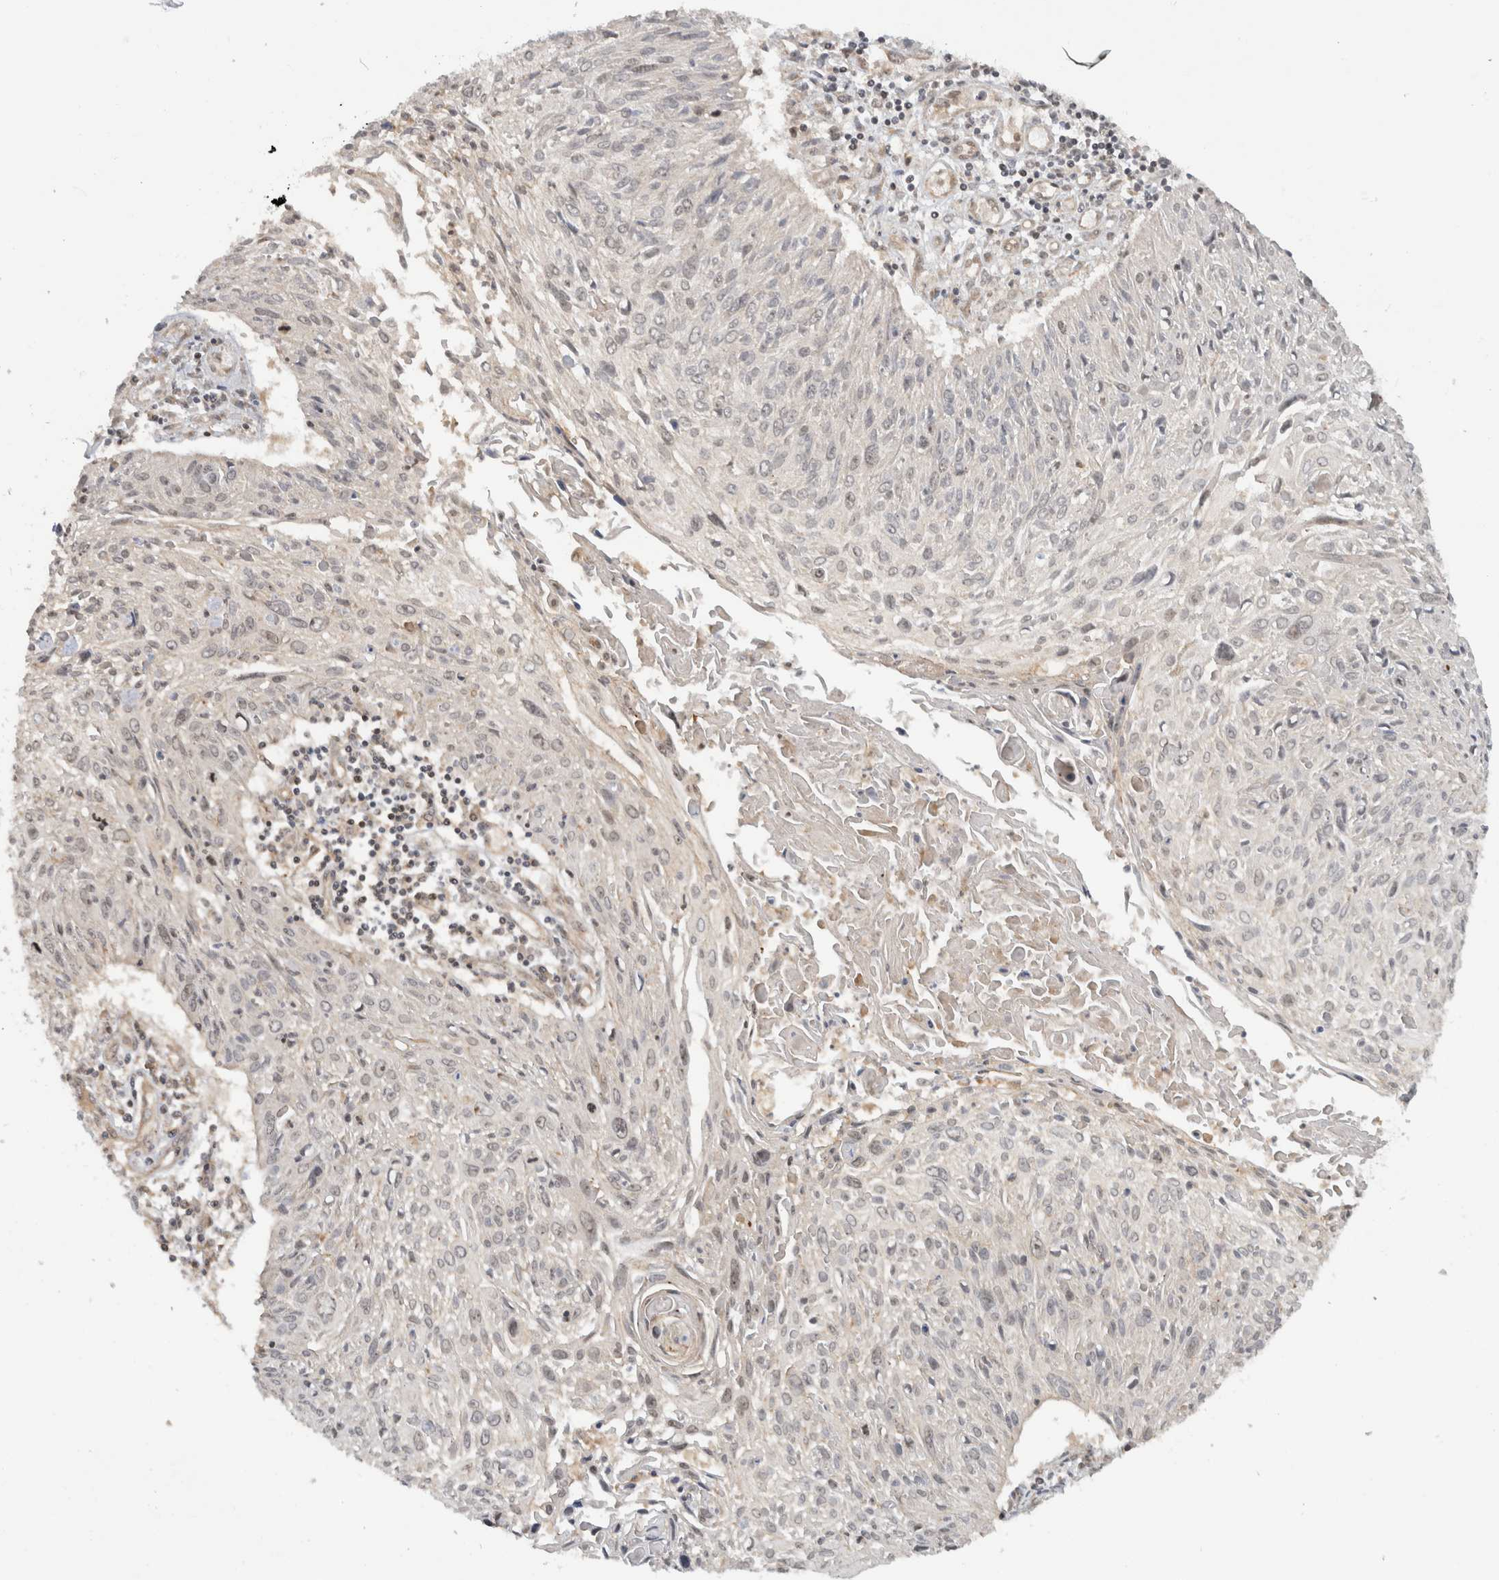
{"staining": {"intensity": "weak", "quantity": "<25%", "location": "nuclear"}, "tissue": "cervical cancer", "cell_type": "Tumor cells", "image_type": "cancer", "snomed": [{"axis": "morphology", "description": "Squamous cell carcinoma, NOS"}, {"axis": "topography", "description": "Cervix"}], "caption": "Tumor cells are negative for protein expression in human cervical squamous cell carcinoma.", "gene": "WASF2", "patient": {"sex": "female", "age": 51}}